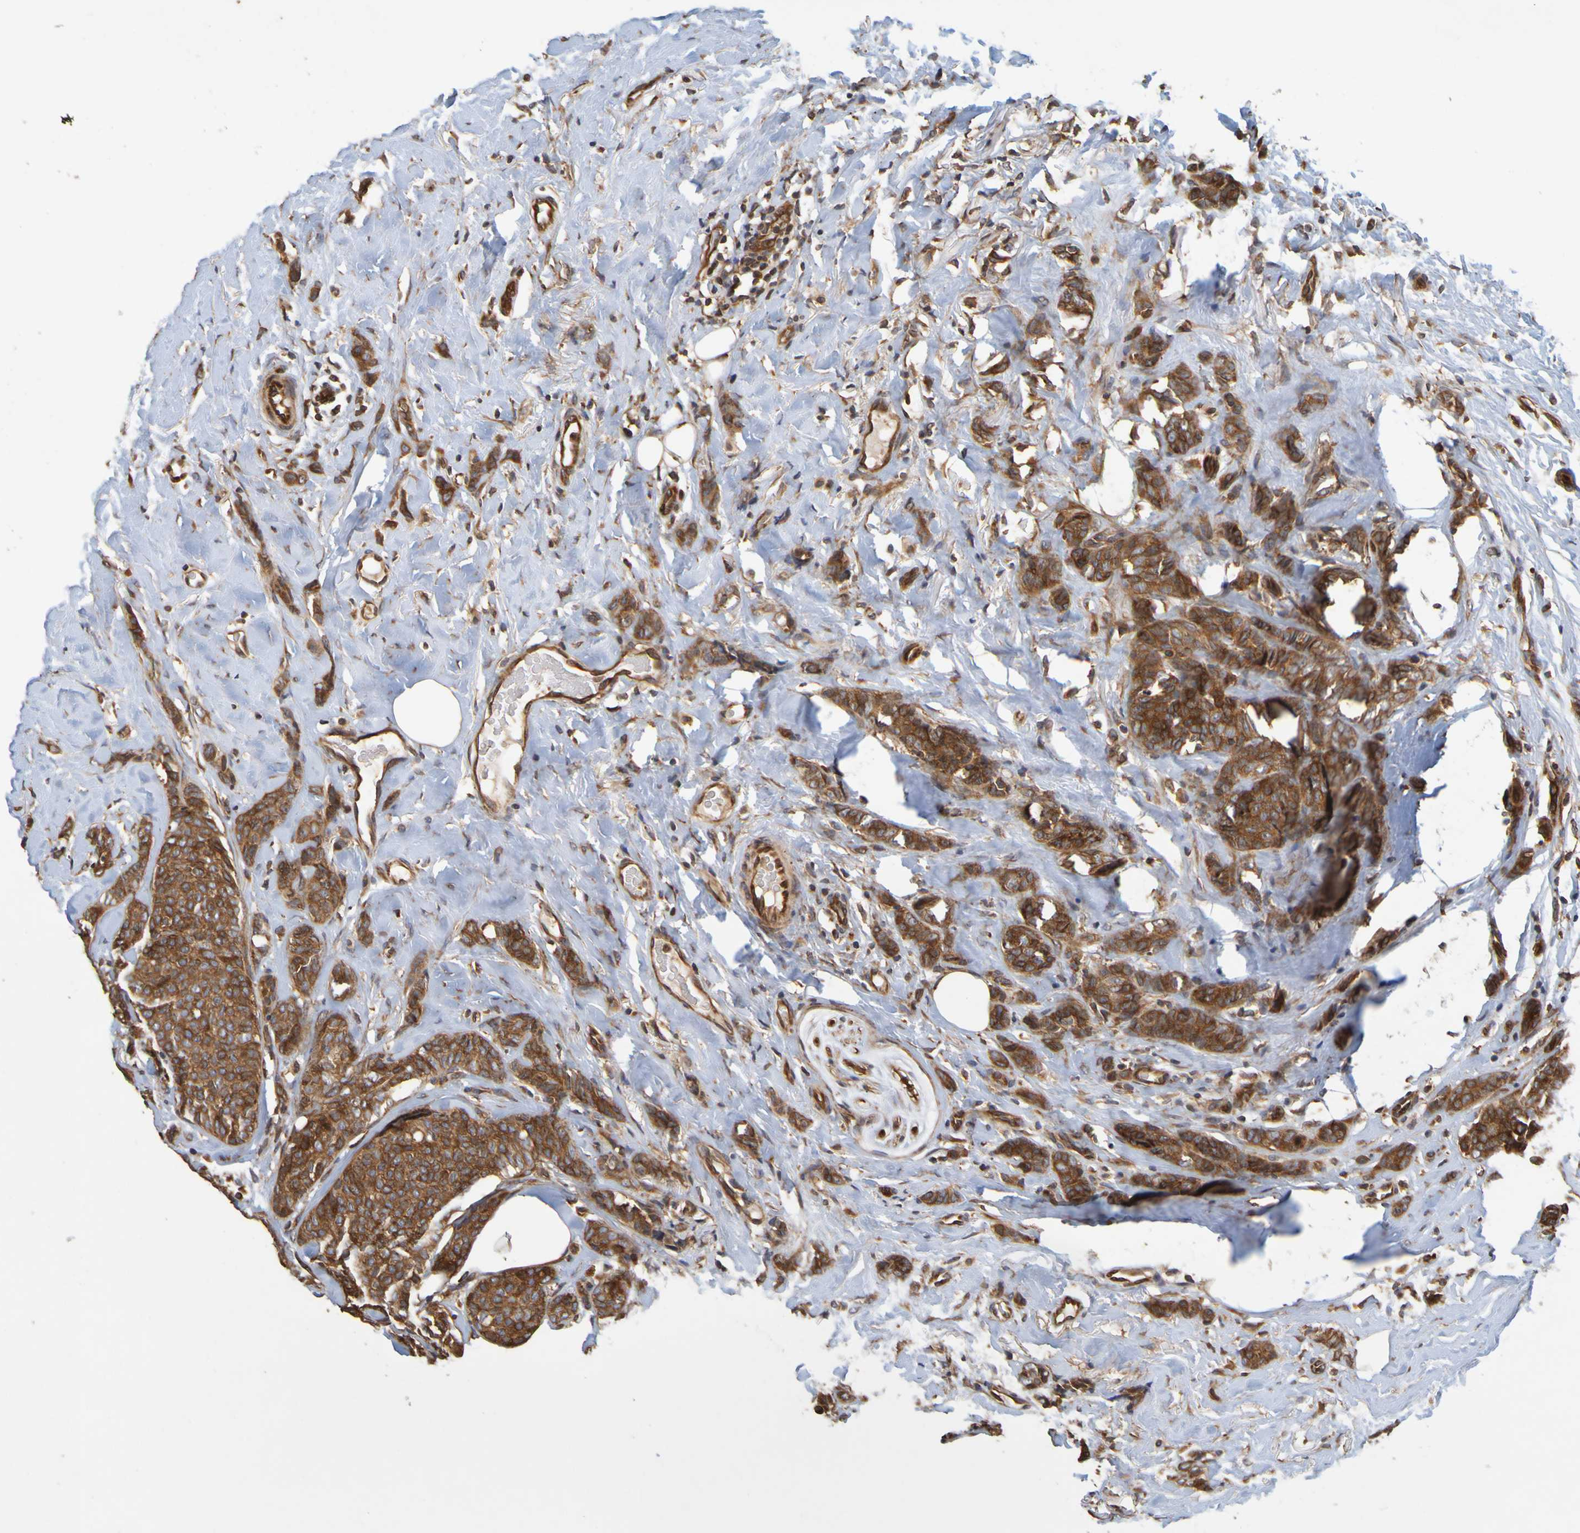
{"staining": {"intensity": "strong", "quantity": ">75%", "location": "cytoplasmic/membranous"}, "tissue": "breast cancer", "cell_type": "Tumor cells", "image_type": "cancer", "snomed": [{"axis": "morphology", "description": "Lobular carcinoma"}, {"axis": "topography", "description": "Skin"}, {"axis": "topography", "description": "Breast"}], "caption": "Brown immunohistochemical staining in breast cancer (lobular carcinoma) reveals strong cytoplasmic/membranous expression in approximately >75% of tumor cells.", "gene": "OCRL", "patient": {"sex": "female", "age": 46}}